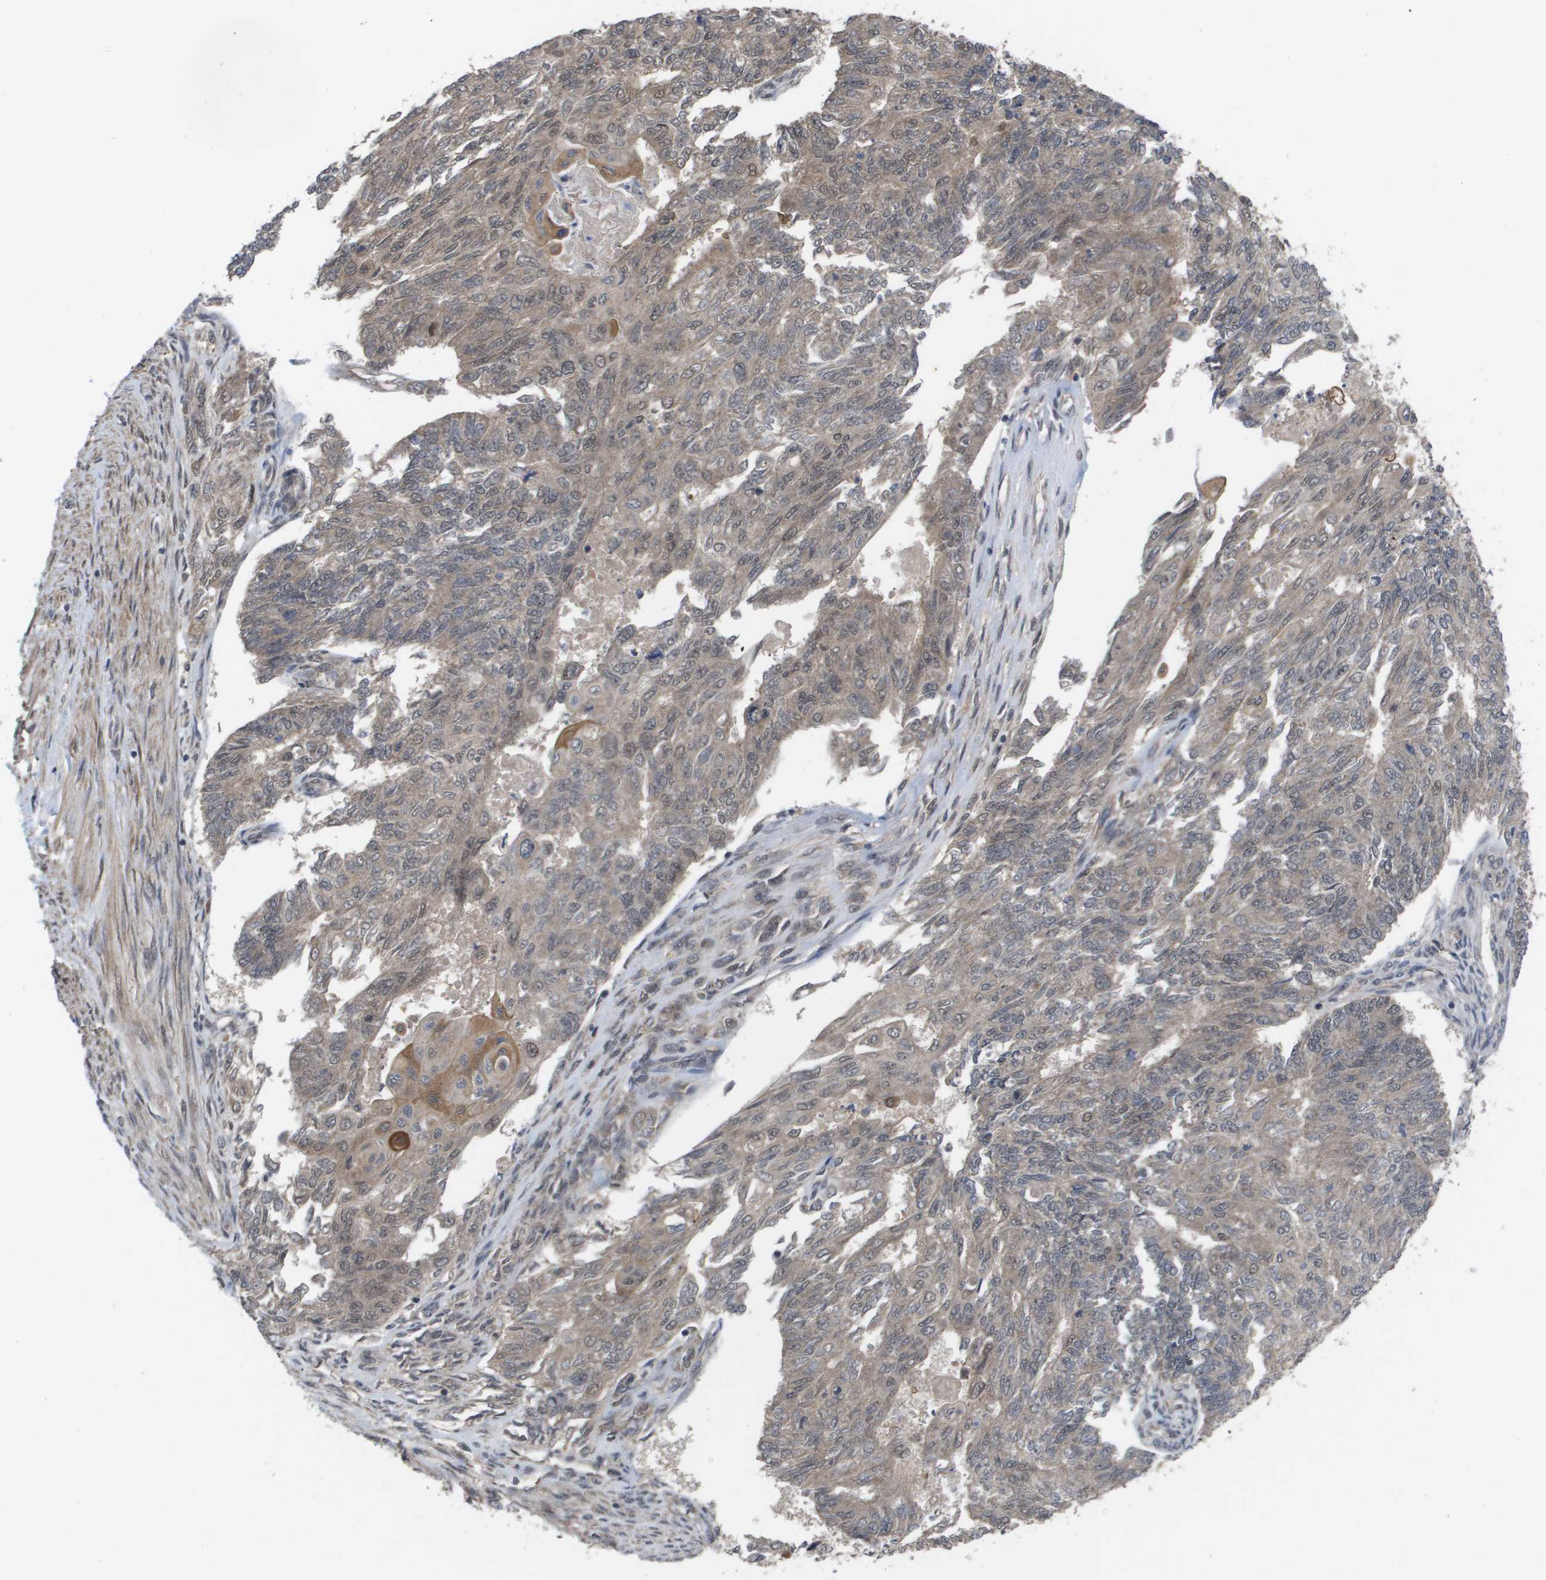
{"staining": {"intensity": "weak", "quantity": ">75%", "location": "cytoplasmic/membranous,nuclear"}, "tissue": "endometrial cancer", "cell_type": "Tumor cells", "image_type": "cancer", "snomed": [{"axis": "morphology", "description": "Adenocarcinoma, NOS"}, {"axis": "topography", "description": "Endometrium"}], "caption": "Brown immunohistochemical staining in endometrial cancer reveals weak cytoplasmic/membranous and nuclear positivity in about >75% of tumor cells. Nuclei are stained in blue.", "gene": "AMBRA1", "patient": {"sex": "female", "age": 32}}